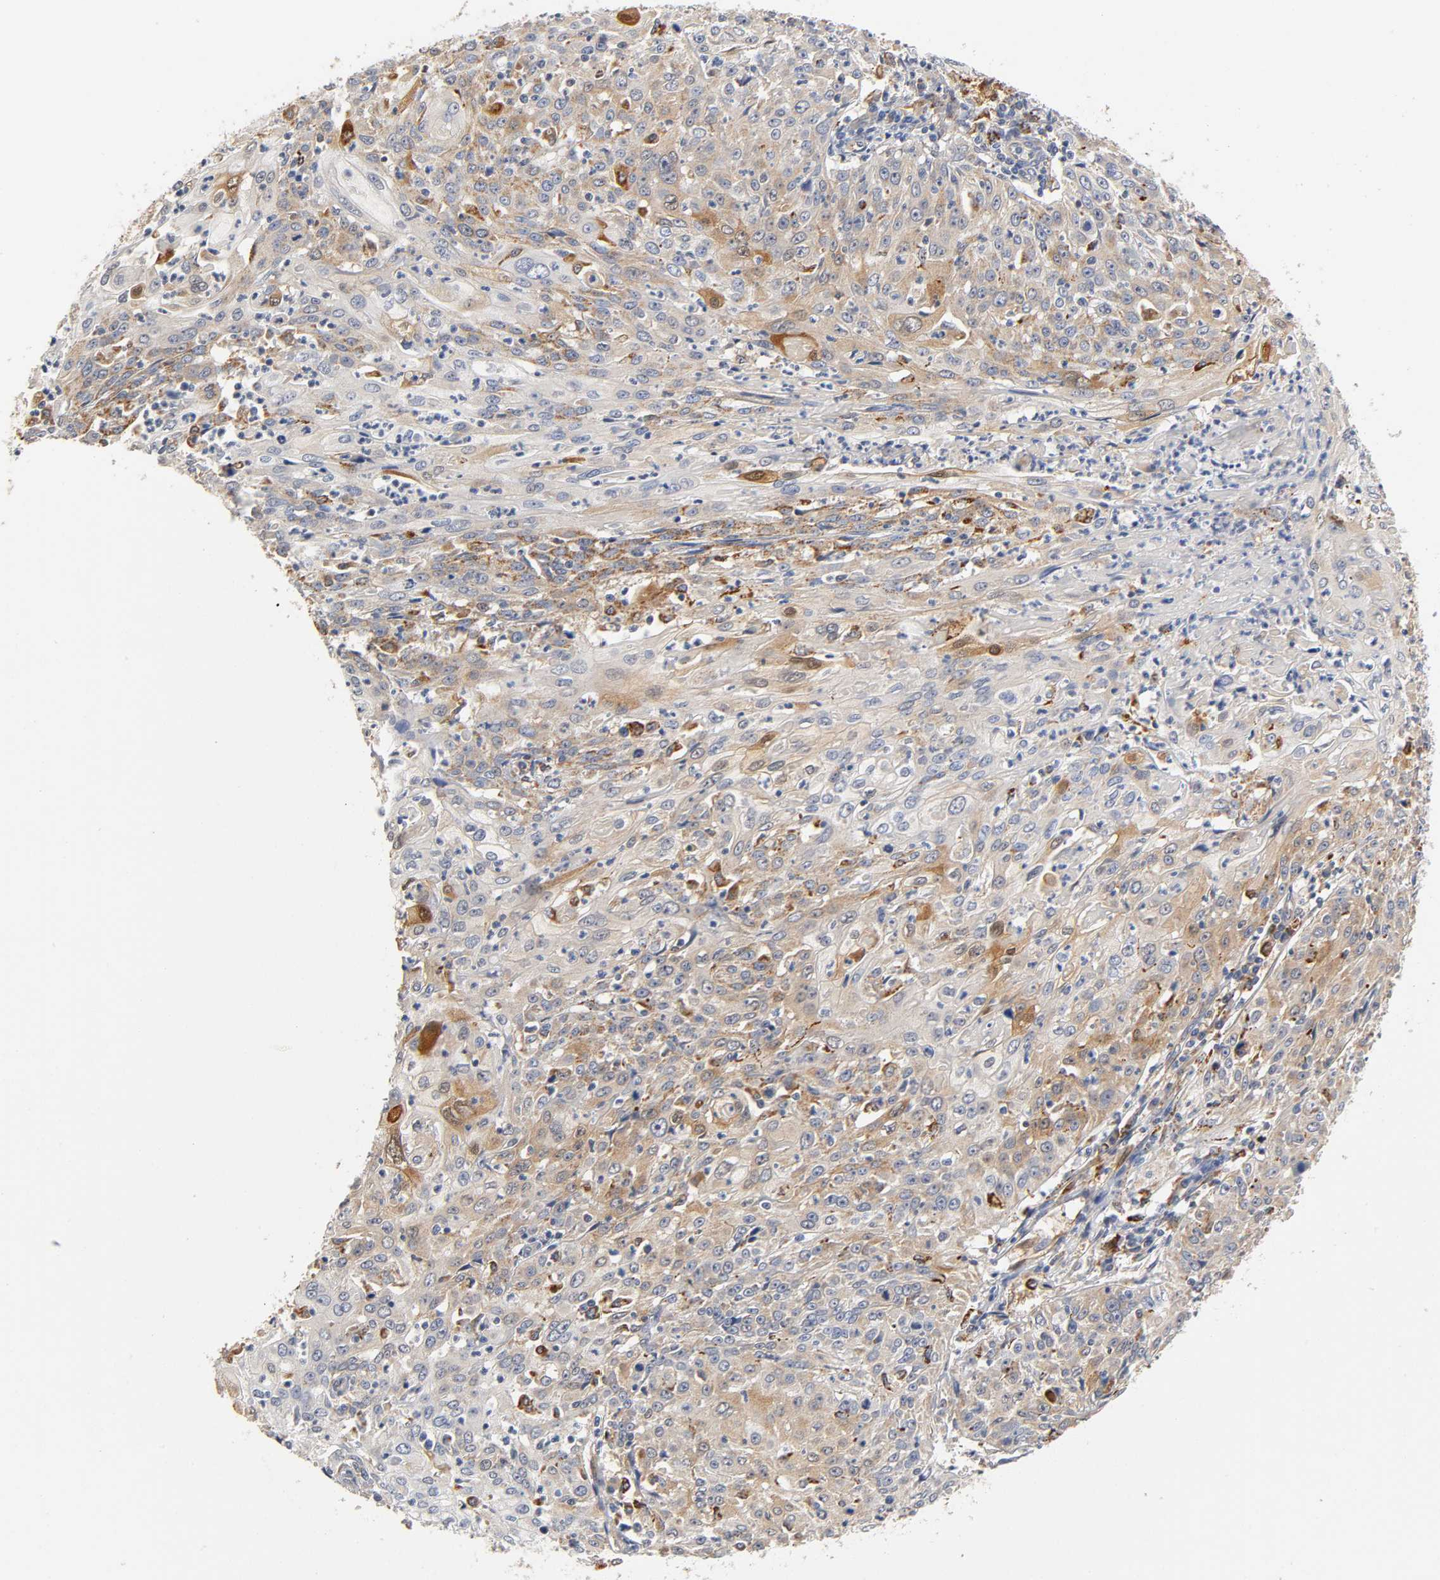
{"staining": {"intensity": "moderate", "quantity": ">75%", "location": "cytoplasmic/membranous,nuclear"}, "tissue": "cervical cancer", "cell_type": "Tumor cells", "image_type": "cancer", "snomed": [{"axis": "morphology", "description": "Squamous cell carcinoma, NOS"}, {"axis": "topography", "description": "Cervix"}], "caption": "Squamous cell carcinoma (cervical) stained with DAB (3,3'-diaminobenzidine) IHC exhibits medium levels of moderate cytoplasmic/membranous and nuclear positivity in about >75% of tumor cells. Nuclei are stained in blue.", "gene": "ISG15", "patient": {"sex": "female", "age": 39}}